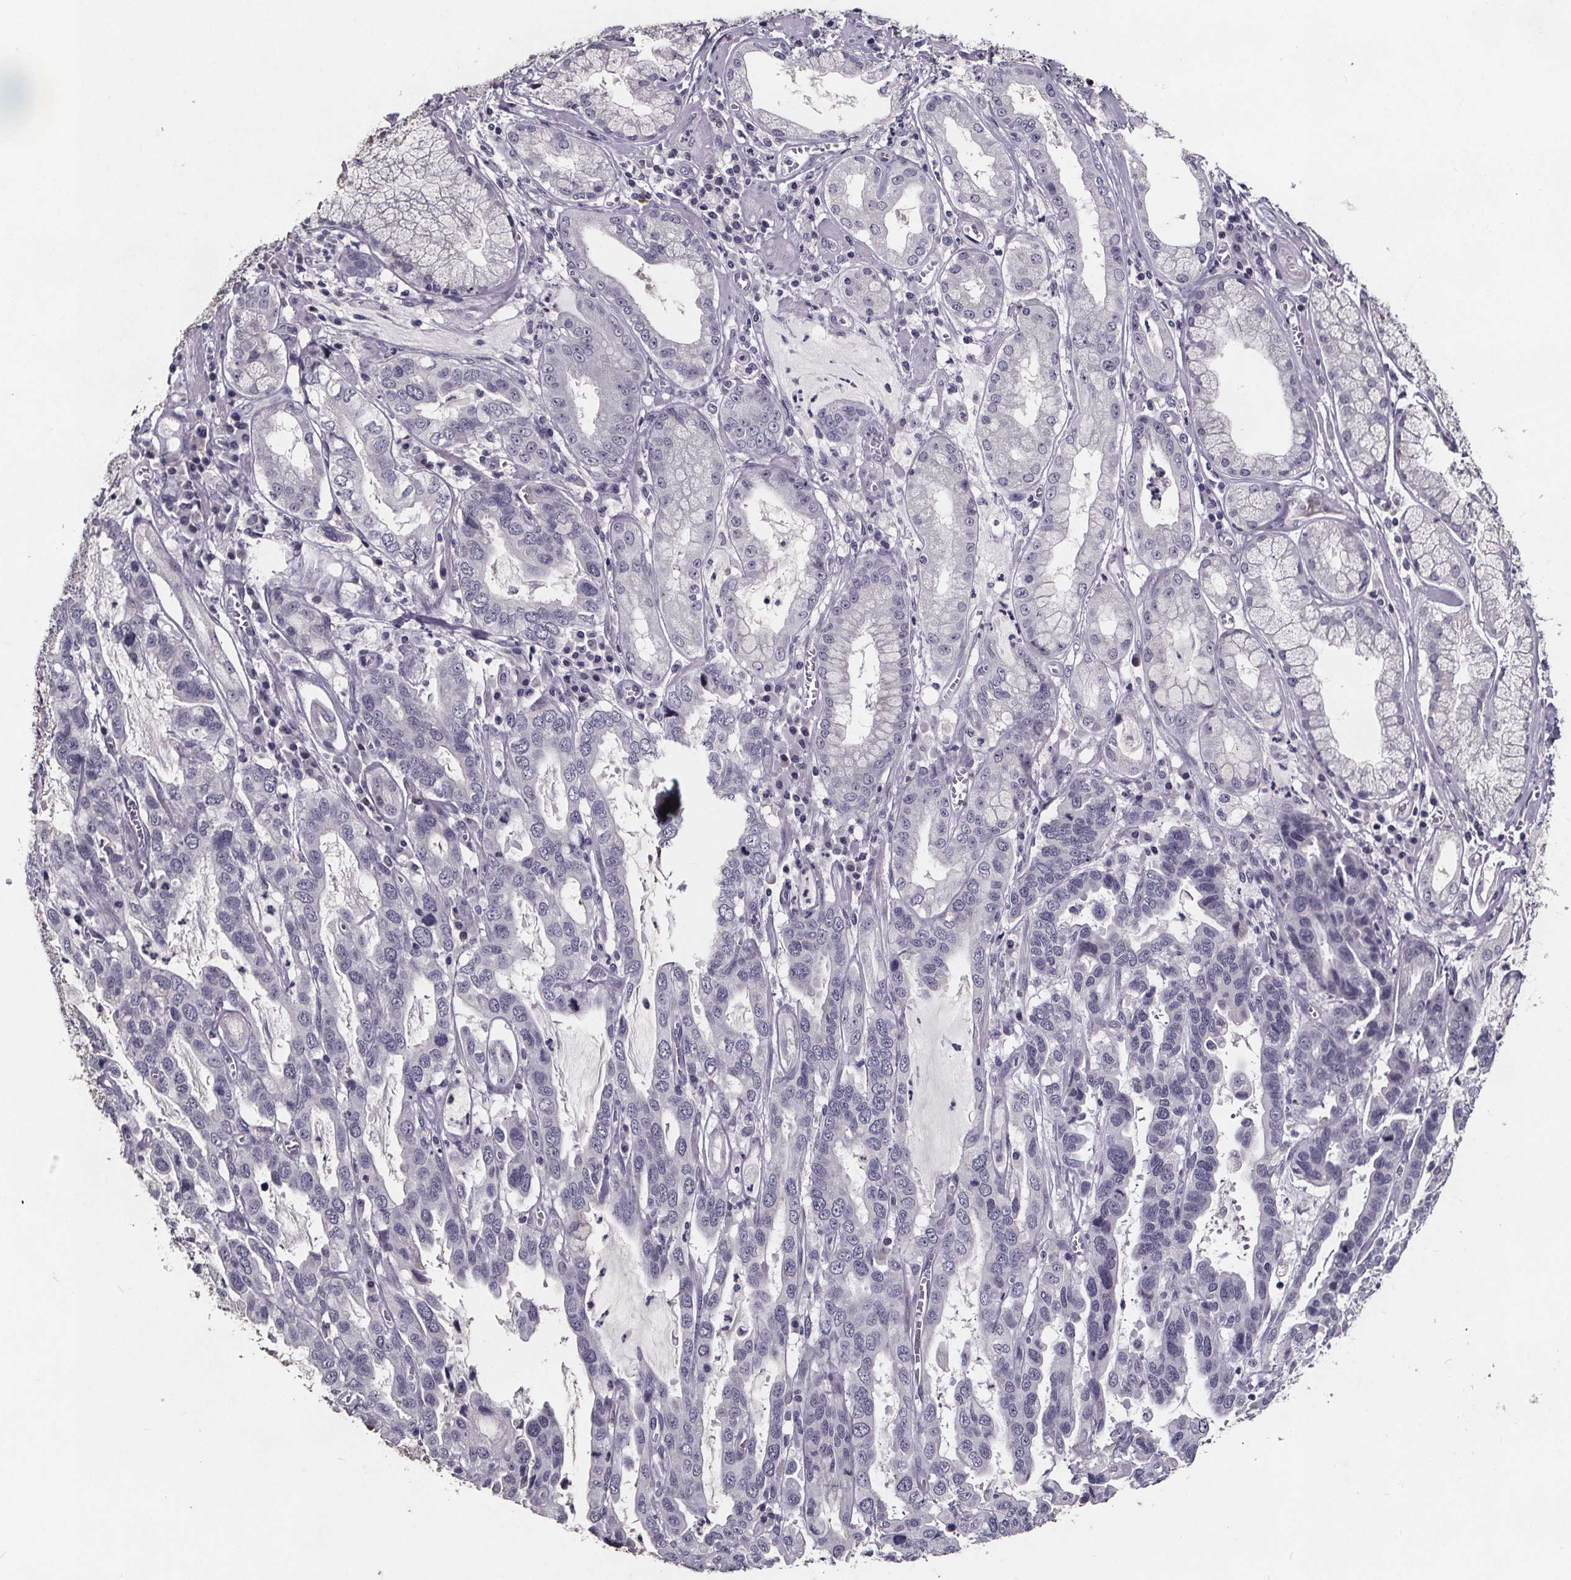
{"staining": {"intensity": "negative", "quantity": "none", "location": "none"}, "tissue": "stomach cancer", "cell_type": "Tumor cells", "image_type": "cancer", "snomed": [{"axis": "morphology", "description": "Adenocarcinoma, NOS"}, {"axis": "topography", "description": "Stomach, lower"}], "caption": "Tumor cells are negative for protein expression in human stomach adenocarcinoma. (DAB (3,3'-diaminobenzidine) immunohistochemistry with hematoxylin counter stain).", "gene": "AR", "patient": {"sex": "female", "age": 76}}